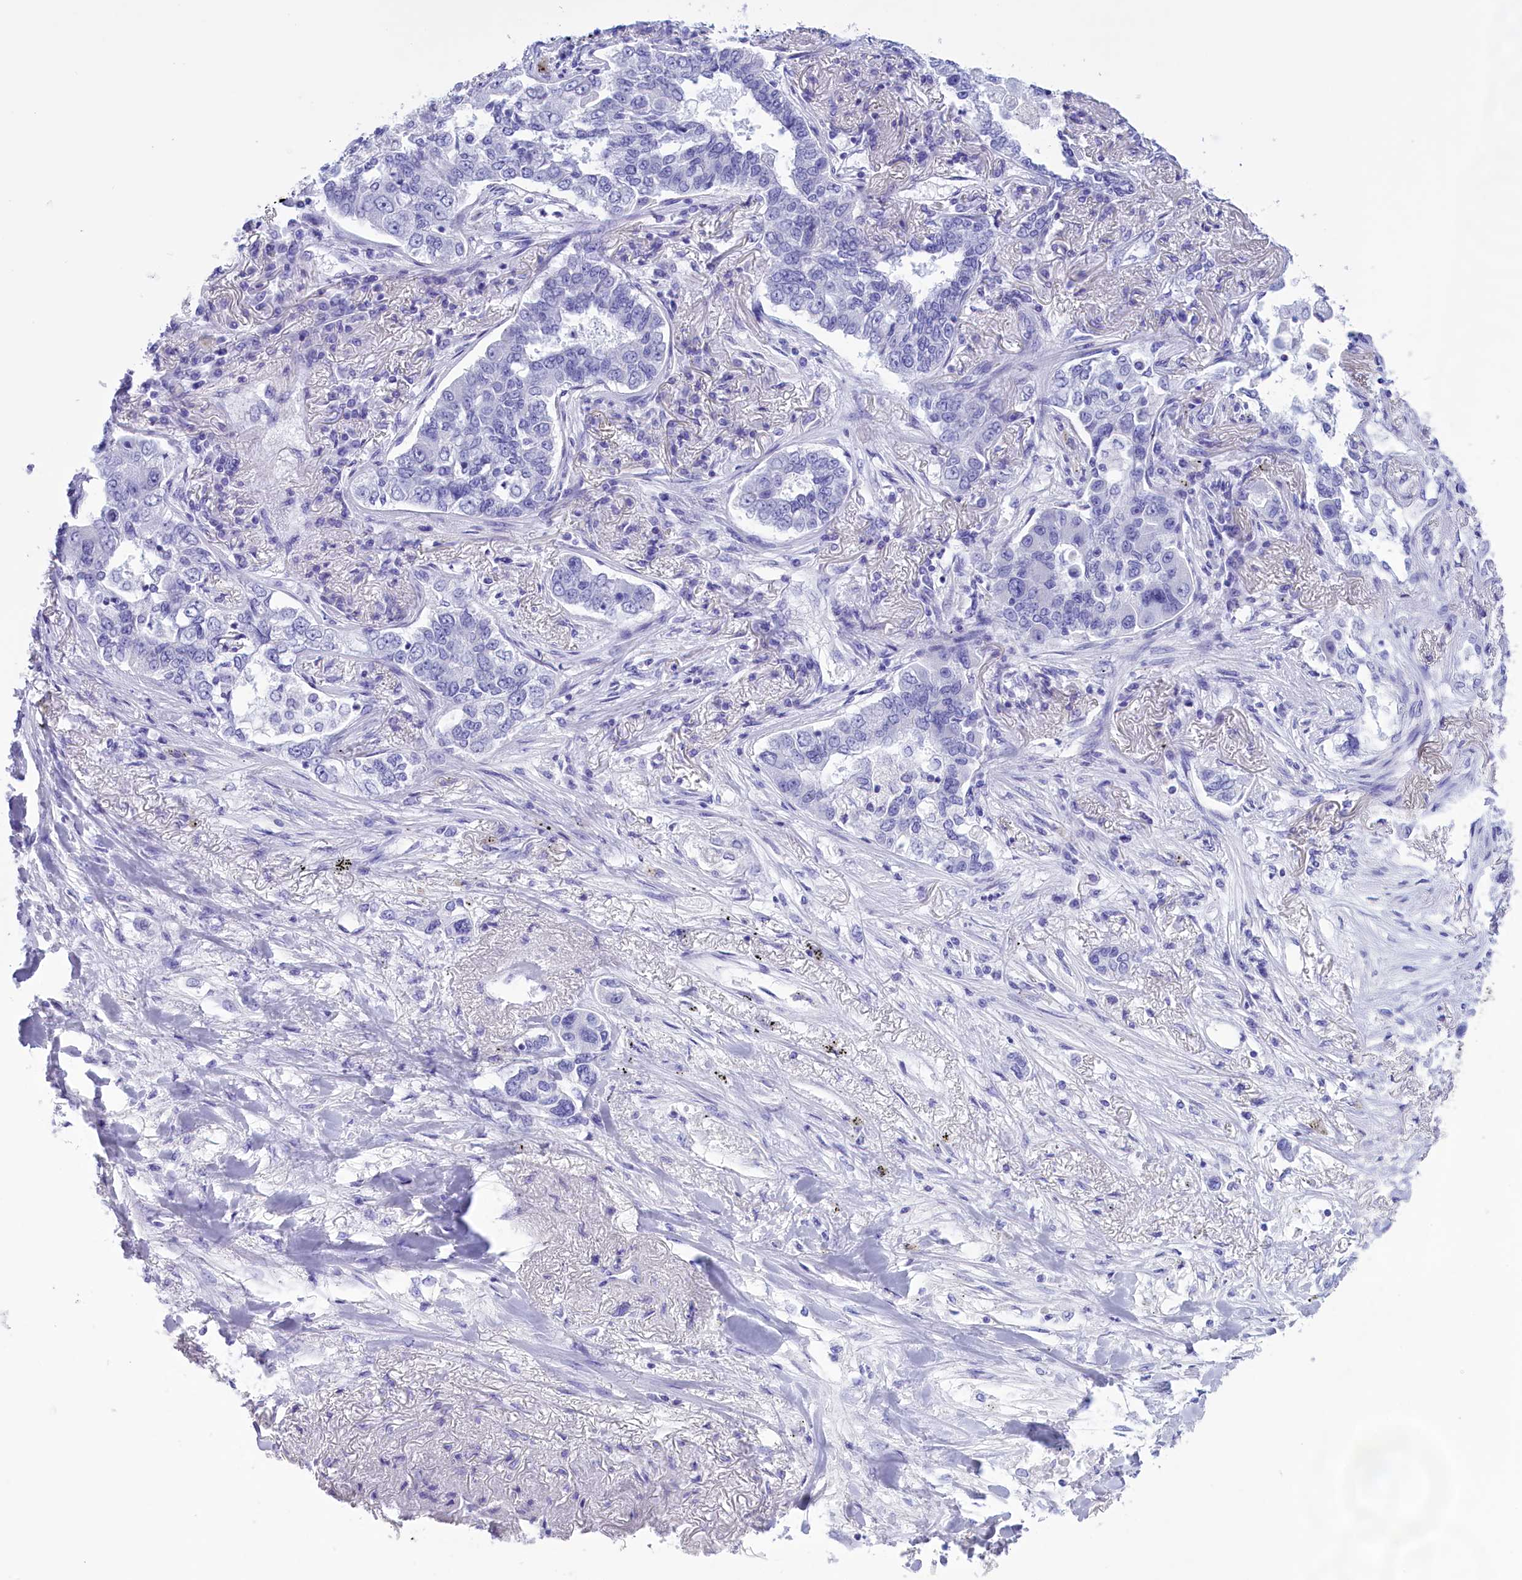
{"staining": {"intensity": "negative", "quantity": "none", "location": "none"}, "tissue": "lung cancer", "cell_type": "Tumor cells", "image_type": "cancer", "snomed": [{"axis": "morphology", "description": "Adenocarcinoma, NOS"}, {"axis": "topography", "description": "Lung"}], "caption": "Protein analysis of lung cancer displays no significant positivity in tumor cells.", "gene": "BRI3", "patient": {"sex": "male", "age": 49}}